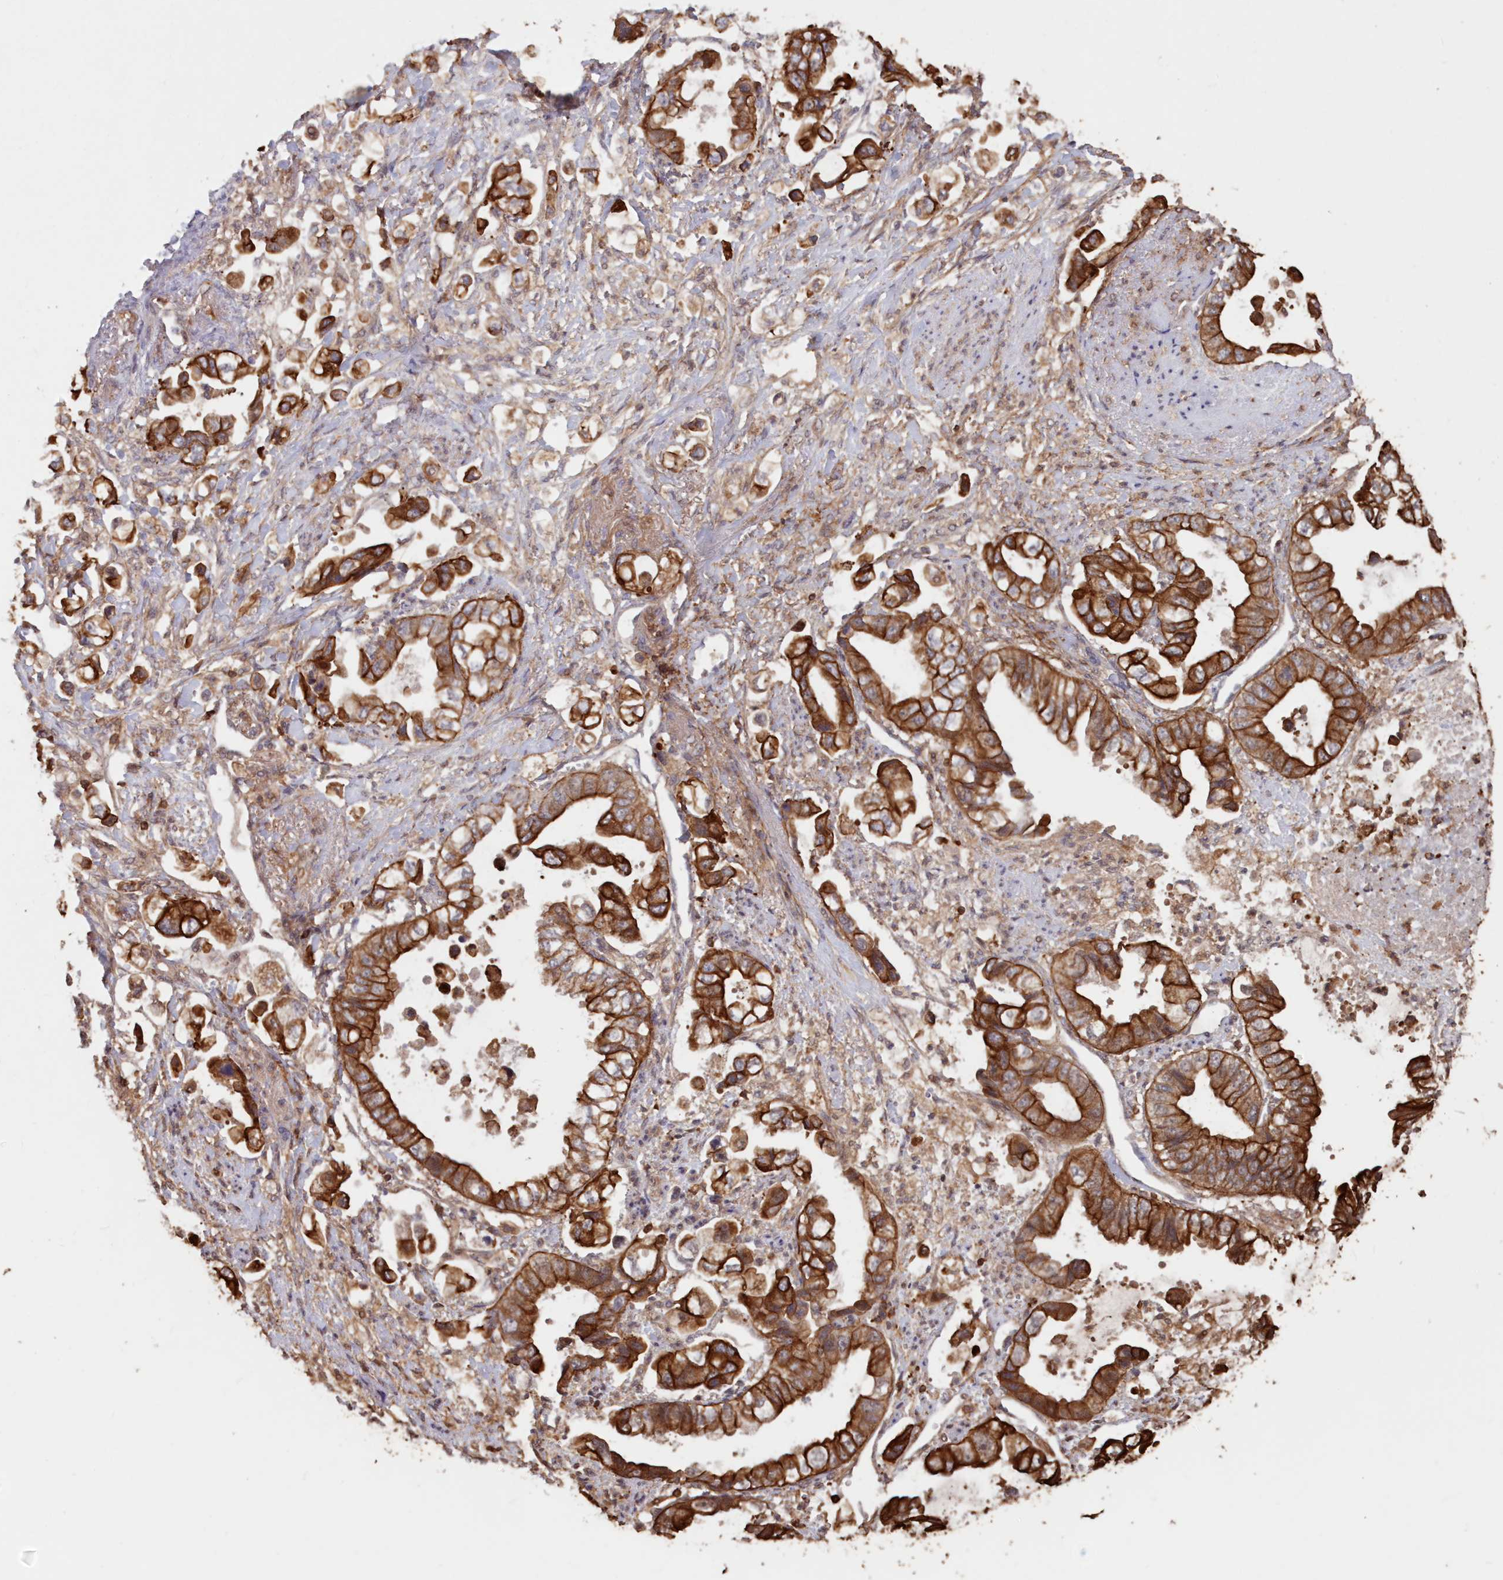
{"staining": {"intensity": "strong", "quantity": ">75%", "location": "cytoplasmic/membranous"}, "tissue": "stomach cancer", "cell_type": "Tumor cells", "image_type": "cancer", "snomed": [{"axis": "morphology", "description": "Adenocarcinoma, NOS"}, {"axis": "topography", "description": "Stomach"}], "caption": "Protein staining reveals strong cytoplasmic/membranous positivity in about >75% of tumor cells in stomach cancer (adenocarcinoma).", "gene": "SNED1", "patient": {"sex": "male", "age": 62}}